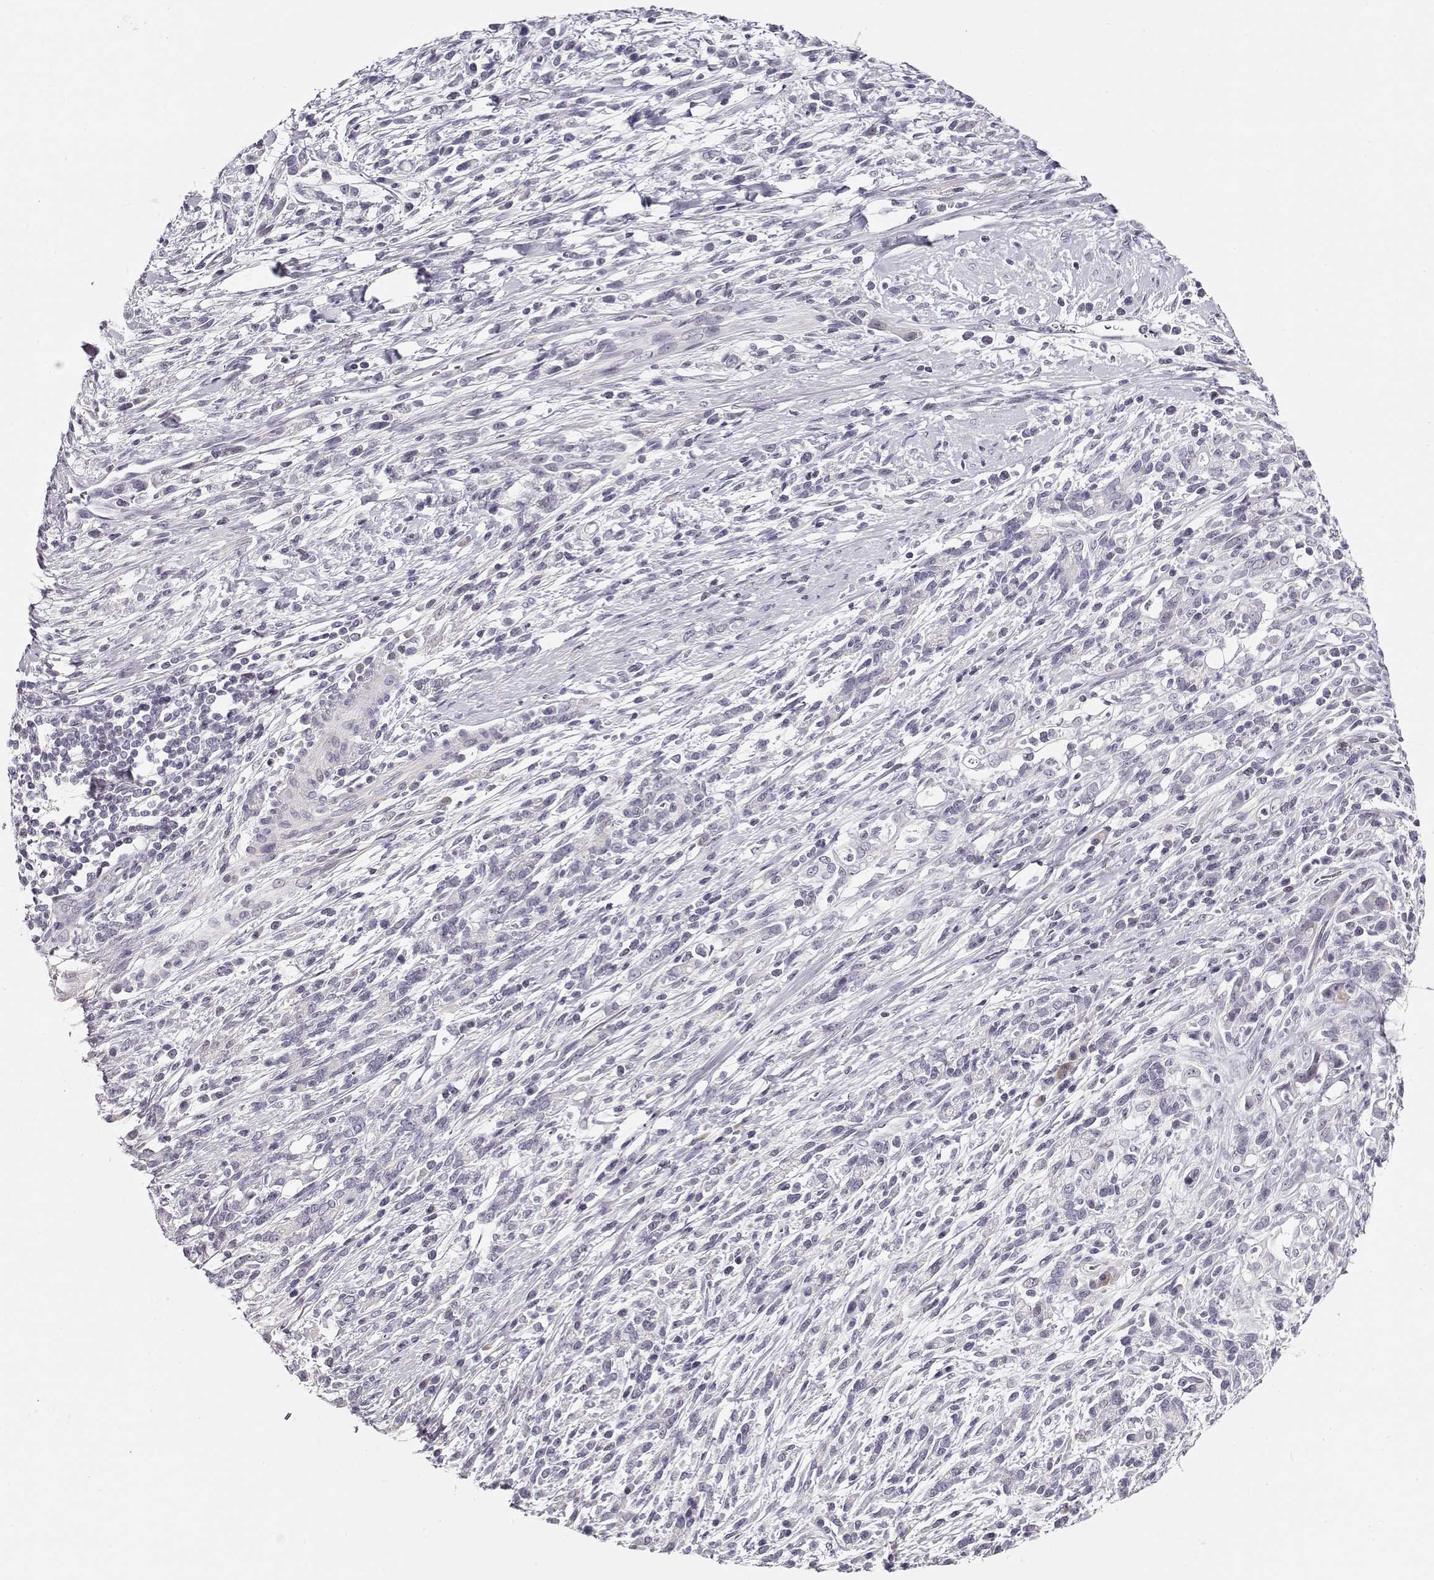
{"staining": {"intensity": "negative", "quantity": "none", "location": "none"}, "tissue": "stomach cancer", "cell_type": "Tumor cells", "image_type": "cancer", "snomed": [{"axis": "morphology", "description": "Adenocarcinoma, NOS"}, {"axis": "topography", "description": "Stomach"}], "caption": "Tumor cells are negative for protein expression in human stomach adenocarcinoma.", "gene": "CRX", "patient": {"sex": "female", "age": 57}}